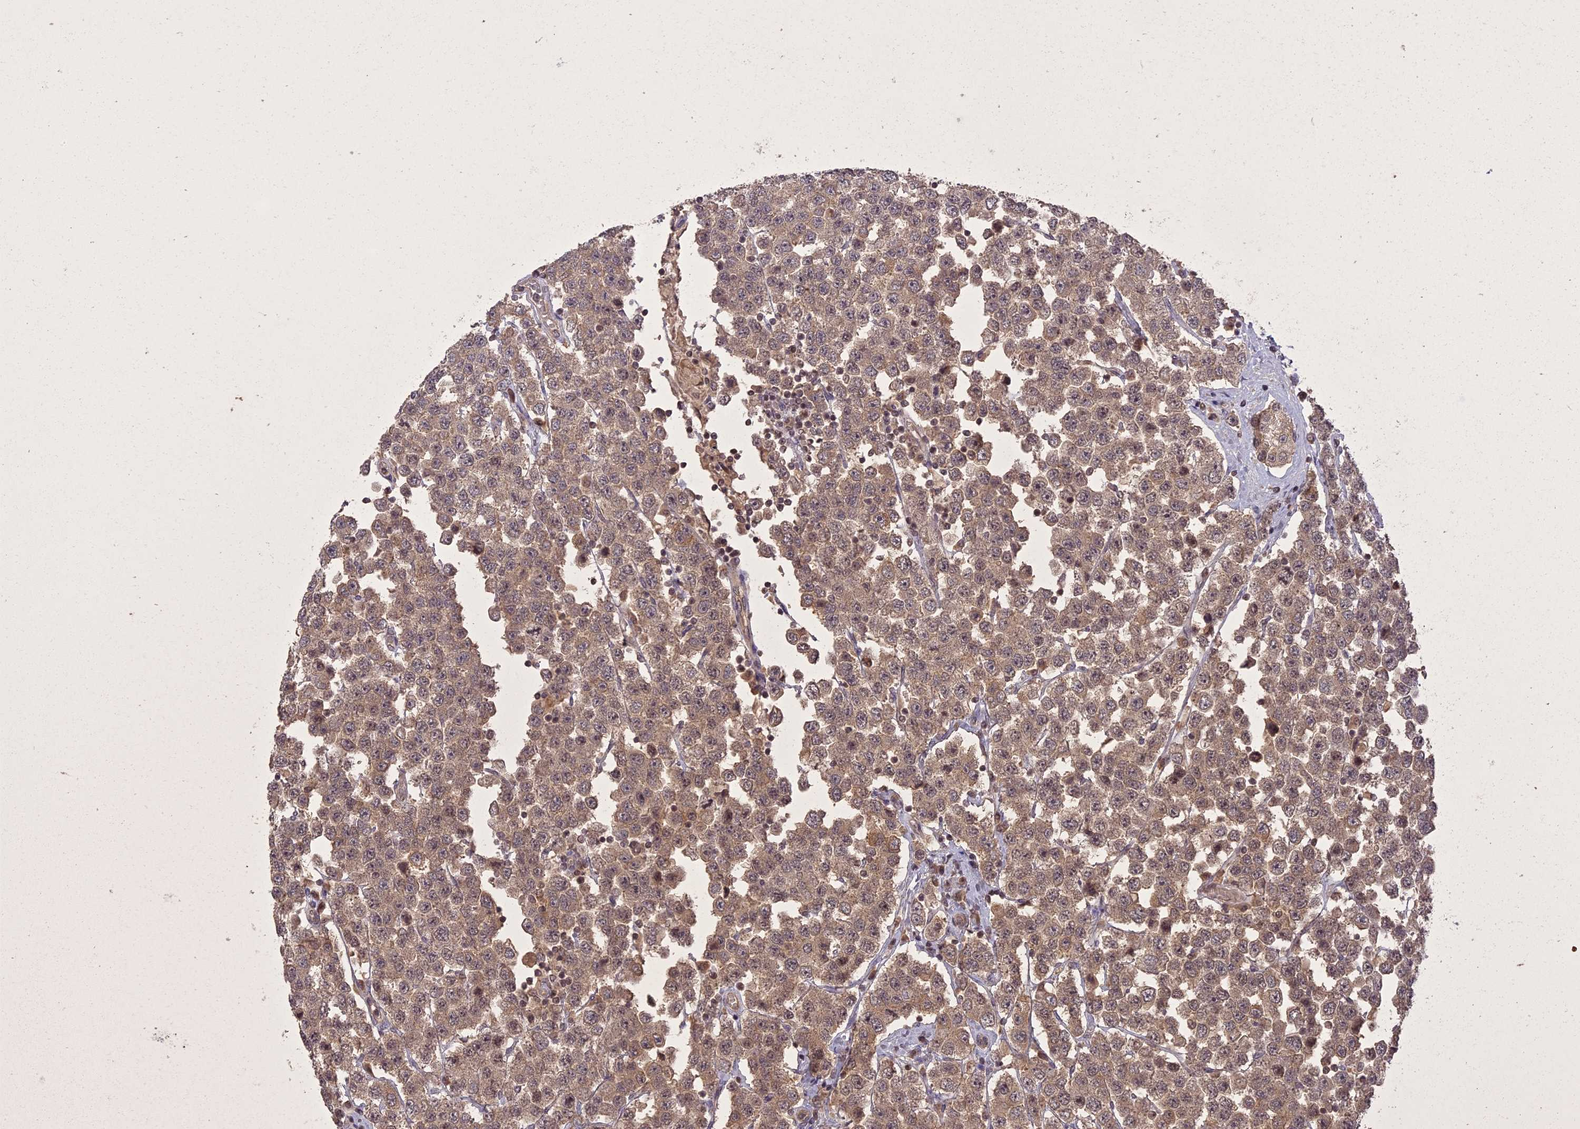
{"staining": {"intensity": "moderate", "quantity": "25%-75%", "location": "cytoplasmic/membranous"}, "tissue": "testis cancer", "cell_type": "Tumor cells", "image_type": "cancer", "snomed": [{"axis": "morphology", "description": "Seminoma, NOS"}, {"axis": "topography", "description": "Testis"}], "caption": "Protein expression by immunohistochemistry (IHC) reveals moderate cytoplasmic/membranous positivity in about 25%-75% of tumor cells in testis seminoma.", "gene": "ING5", "patient": {"sex": "male", "age": 28}}